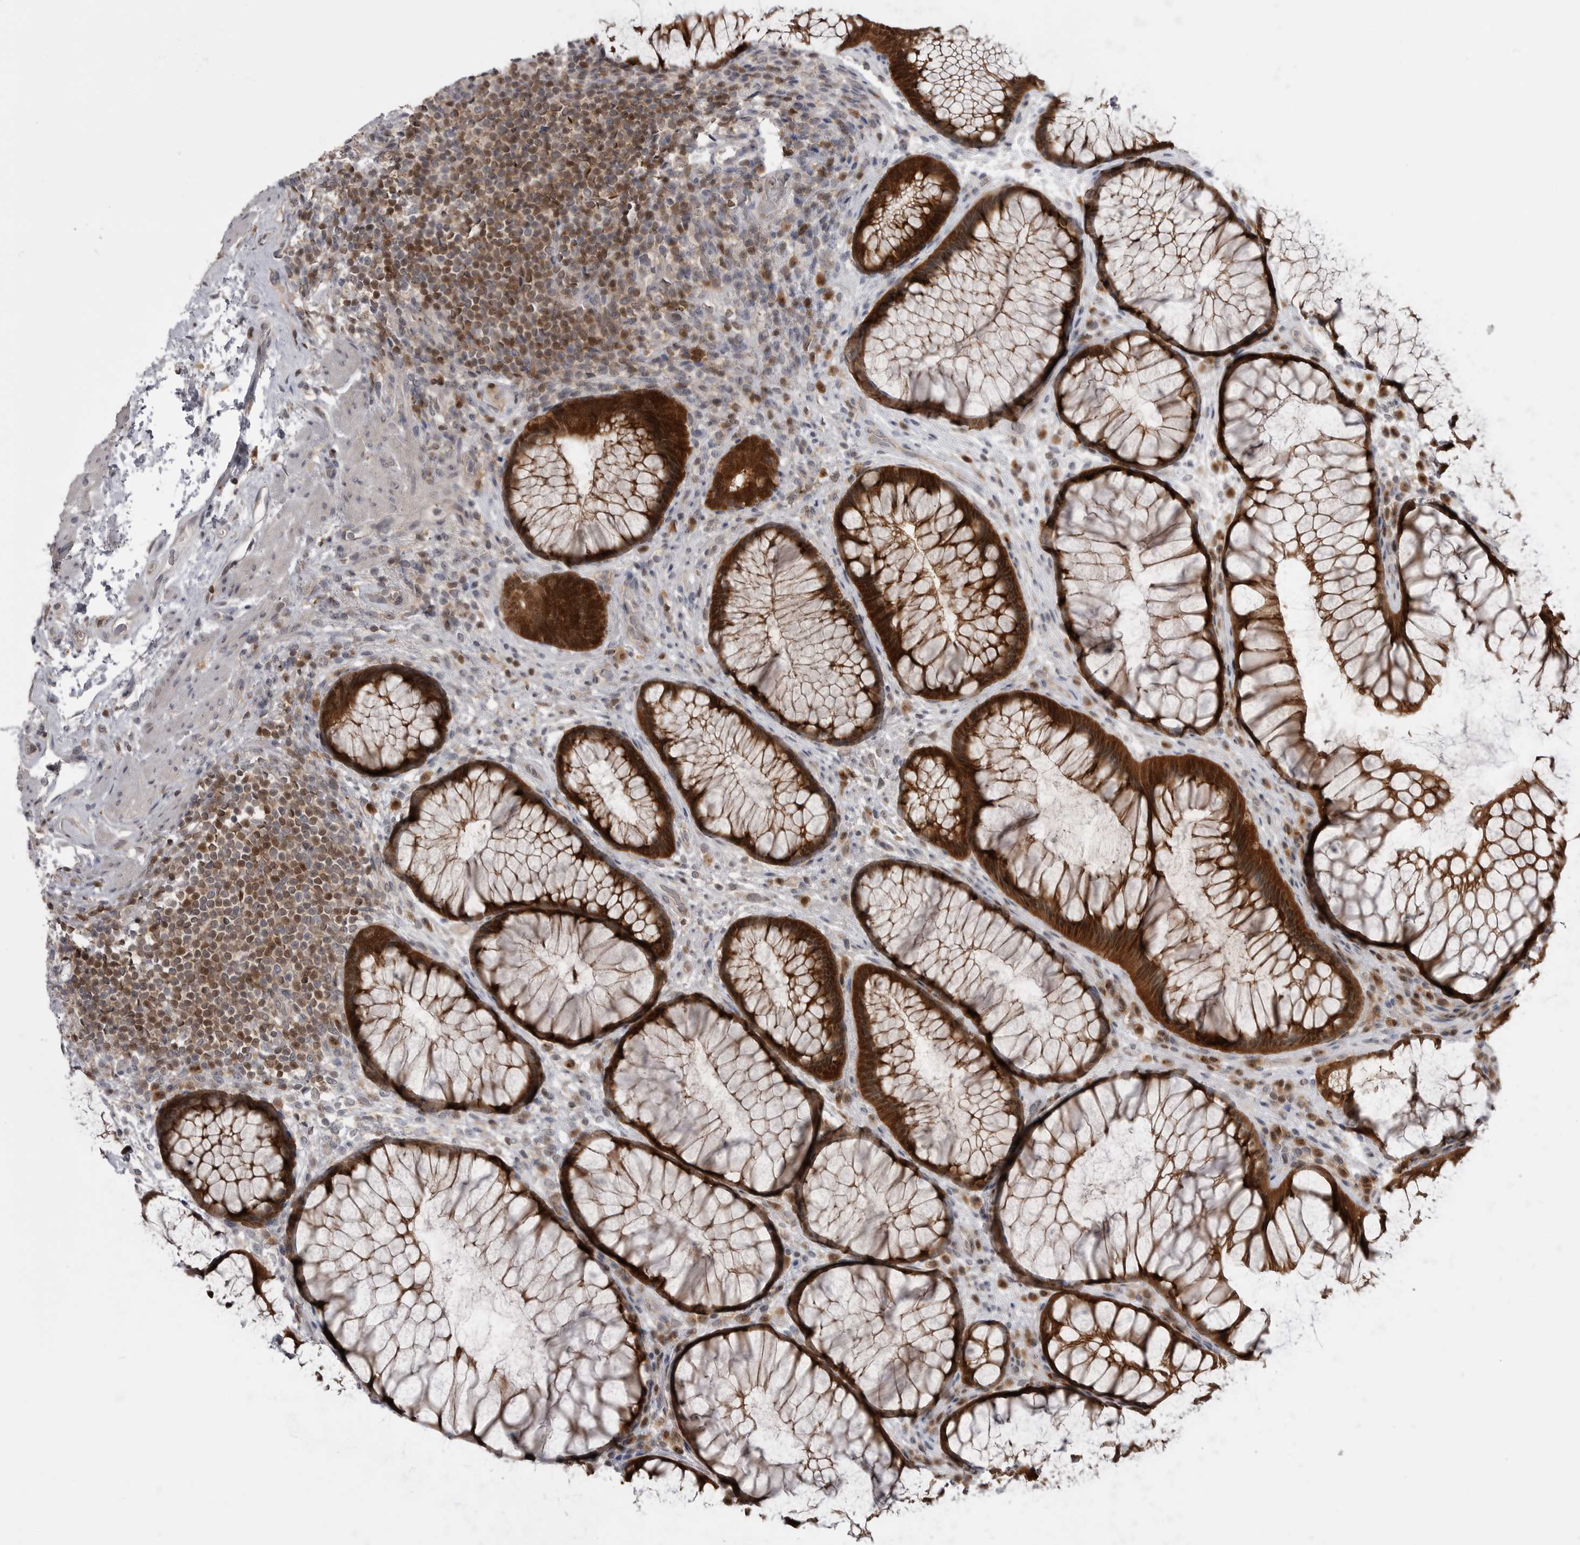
{"staining": {"intensity": "strong", "quantity": ">75%", "location": "cytoplasmic/membranous,nuclear"}, "tissue": "rectum", "cell_type": "Glandular cells", "image_type": "normal", "snomed": [{"axis": "morphology", "description": "Normal tissue, NOS"}, {"axis": "topography", "description": "Rectum"}], "caption": "Protein positivity by immunohistochemistry demonstrates strong cytoplasmic/membranous,nuclear expression in approximately >75% of glandular cells in unremarkable rectum.", "gene": "MAPK13", "patient": {"sex": "male", "age": 51}}